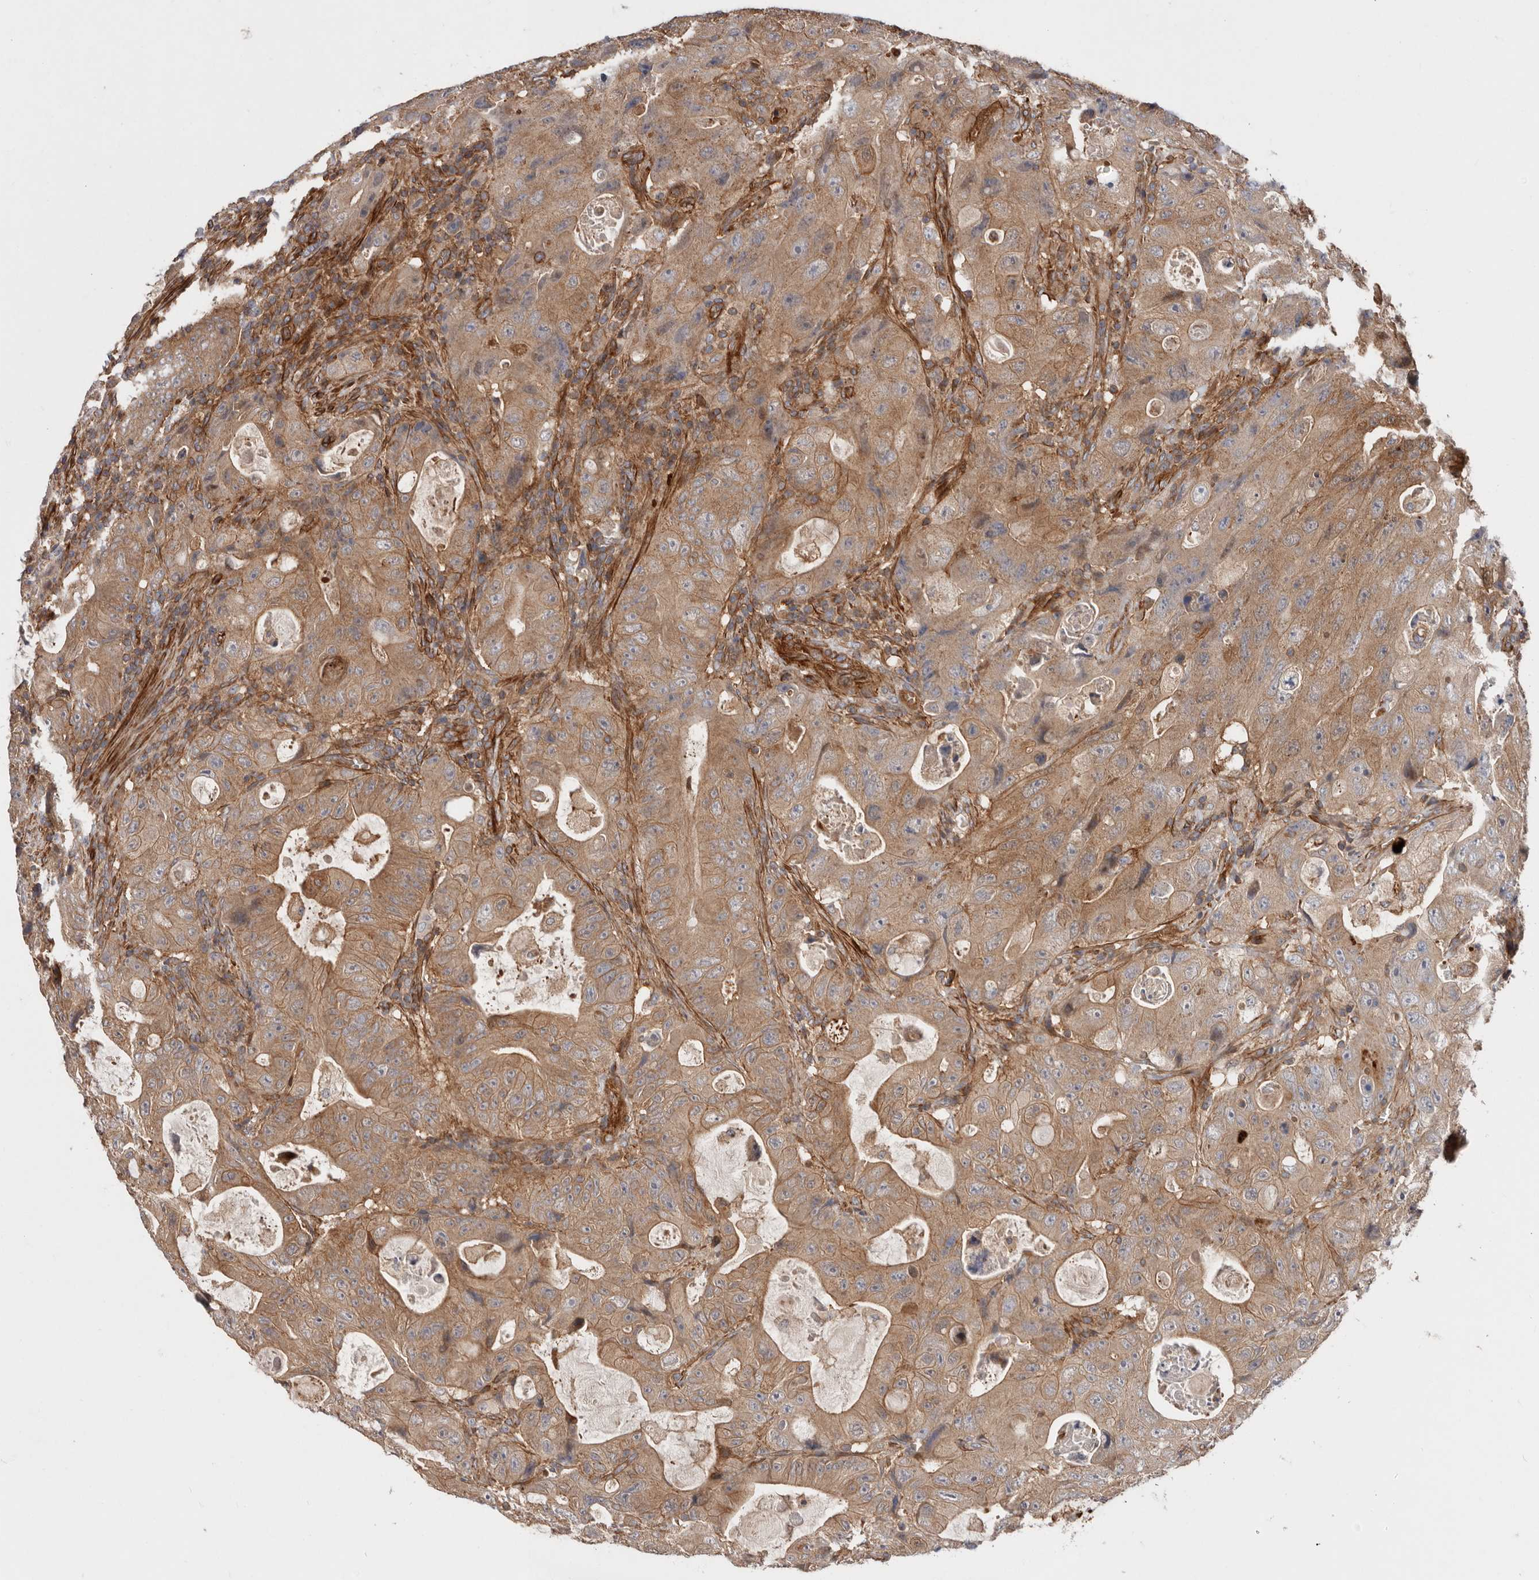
{"staining": {"intensity": "moderate", "quantity": ">75%", "location": "cytoplasmic/membranous"}, "tissue": "colorectal cancer", "cell_type": "Tumor cells", "image_type": "cancer", "snomed": [{"axis": "morphology", "description": "Adenocarcinoma, NOS"}, {"axis": "topography", "description": "Colon"}], "caption": "Colorectal adenocarcinoma tissue exhibits moderate cytoplasmic/membranous staining in about >75% of tumor cells, visualized by immunohistochemistry. The protein is stained brown, and the nuclei are stained in blue (DAB (3,3'-diaminobenzidine) IHC with brightfield microscopy, high magnification).", "gene": "TMC7", "patient": {"sex": "female", "age": 46}}